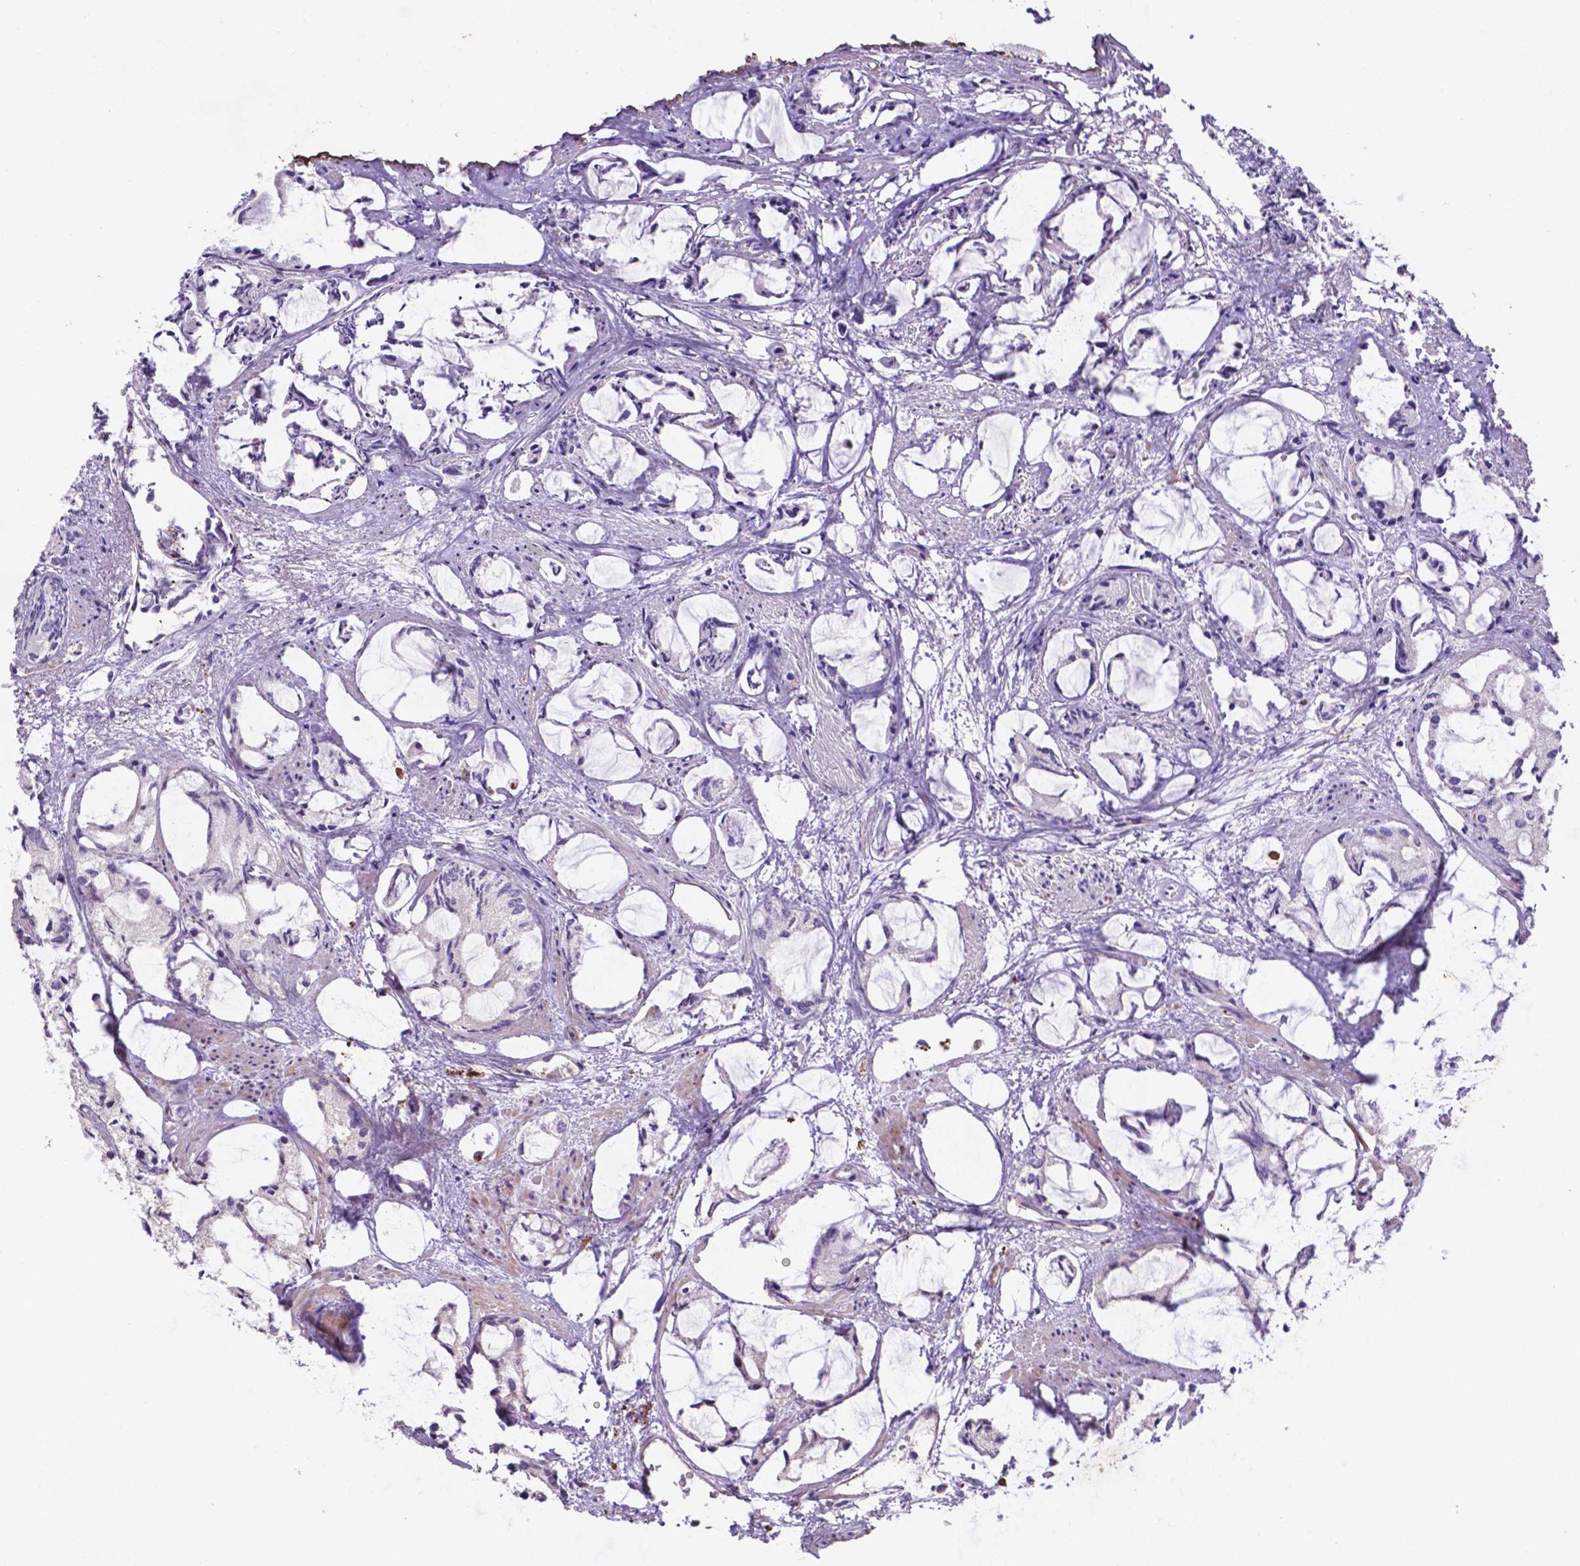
{"staining": {"intensity": "negative", "quantity": "none", "location": "none"}, "tissue": "prostate cancer", "cell_type": "Tumor cells", "image_type": "cancer", "snomed": [{"axis": "morphology", "description": "Adenocarcinoma, High grade"}, {"axis": "topography", "description": "Prostate"}], "caption": "Immunohistochemical staining of human prostate cancer (high-grade adenocarcinoma) reveals no significant expression in tumor cells.", "gene": "TM4SF20", "patient": {"sex": "male", "age": 85}}